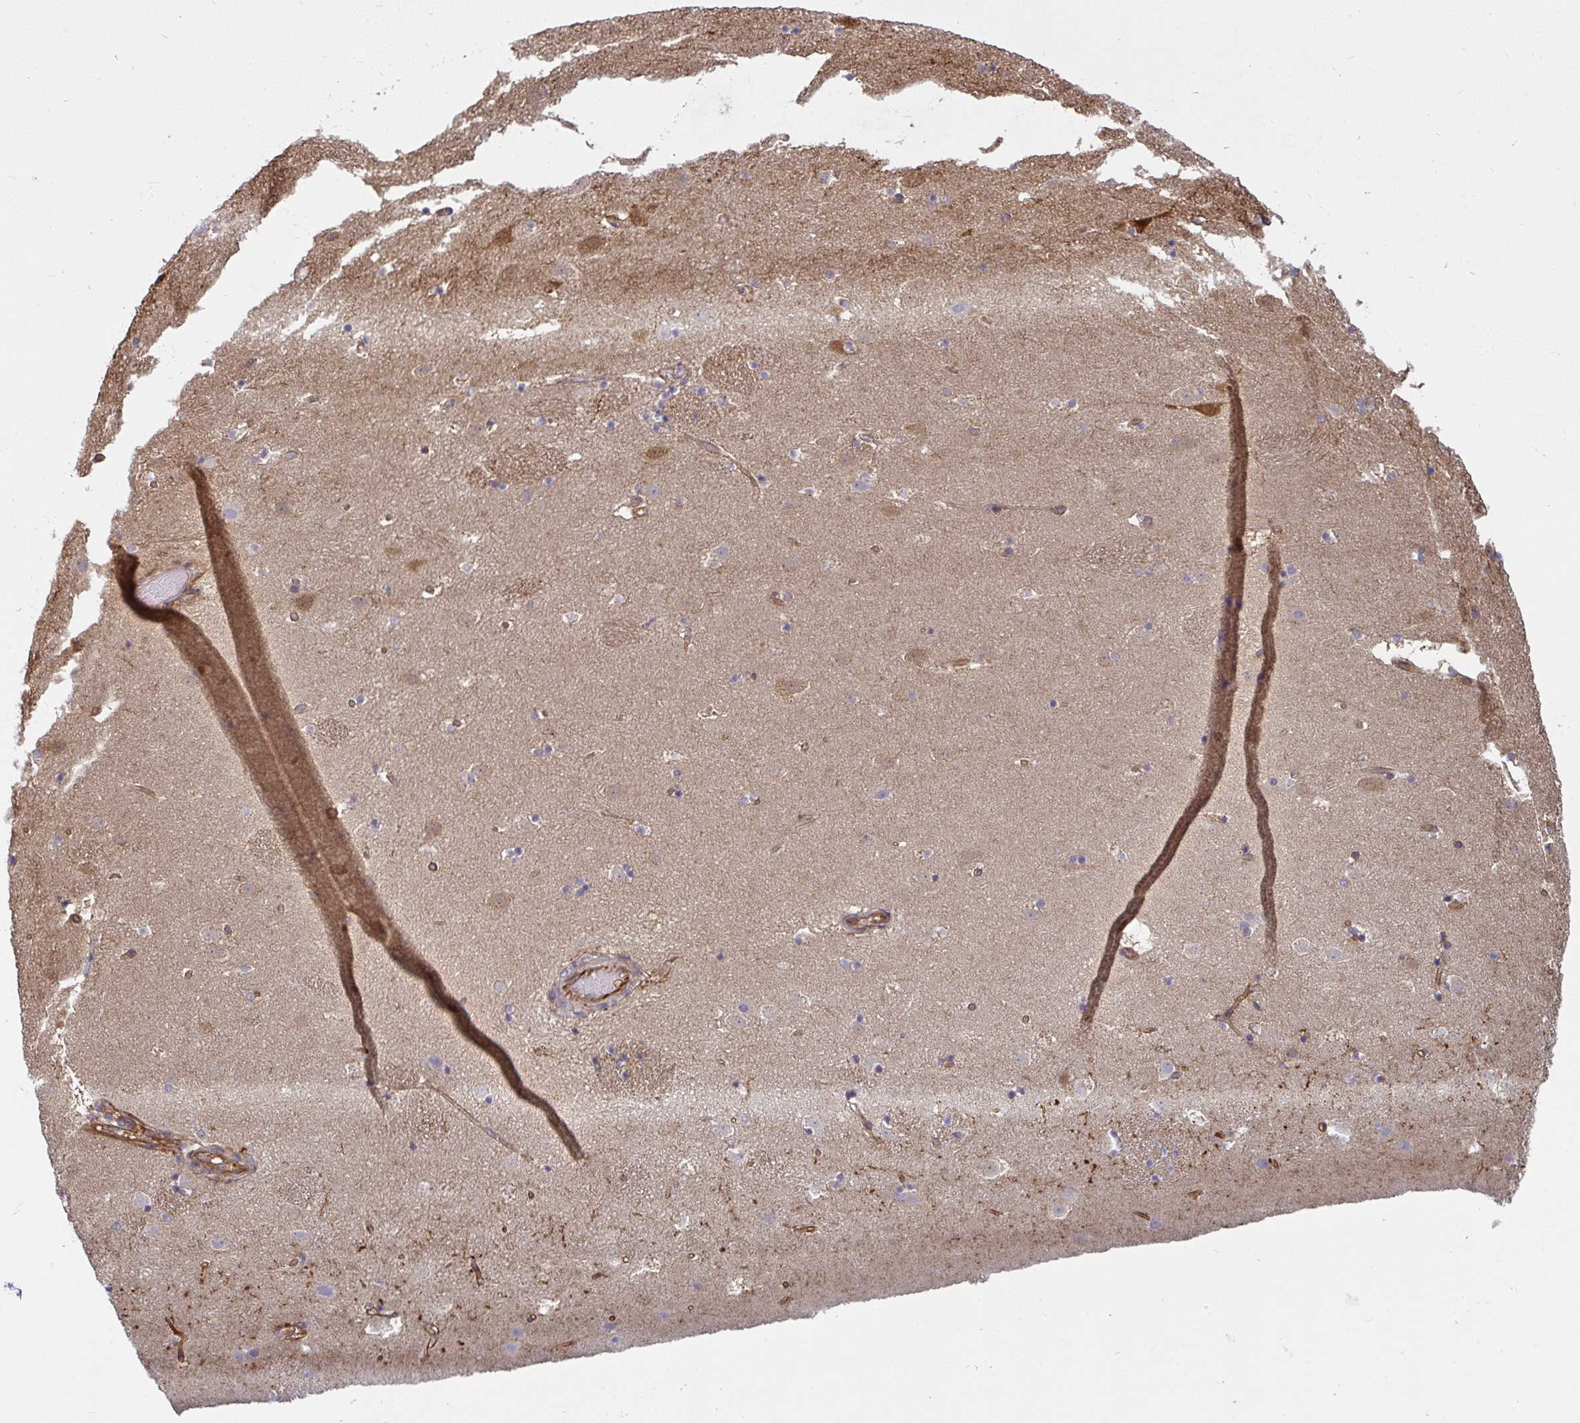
{"staining": {"intensity": "negative", "quantity": "none", "location": "none"}, "tissue": "caudate", "cell_type": "Glial cells", "image_type": "normal", "snomed": [{"axis": "morphology", "description": "Normal tissue, NOS"}, {"axis": "topography", "description": "Lateral ventricle wall"}], "caption": "The histopathology image displays no significant staining in glial cells of caudate.", "gene": "IFIT3", "patient": {"sex": "male", "age": 37}}